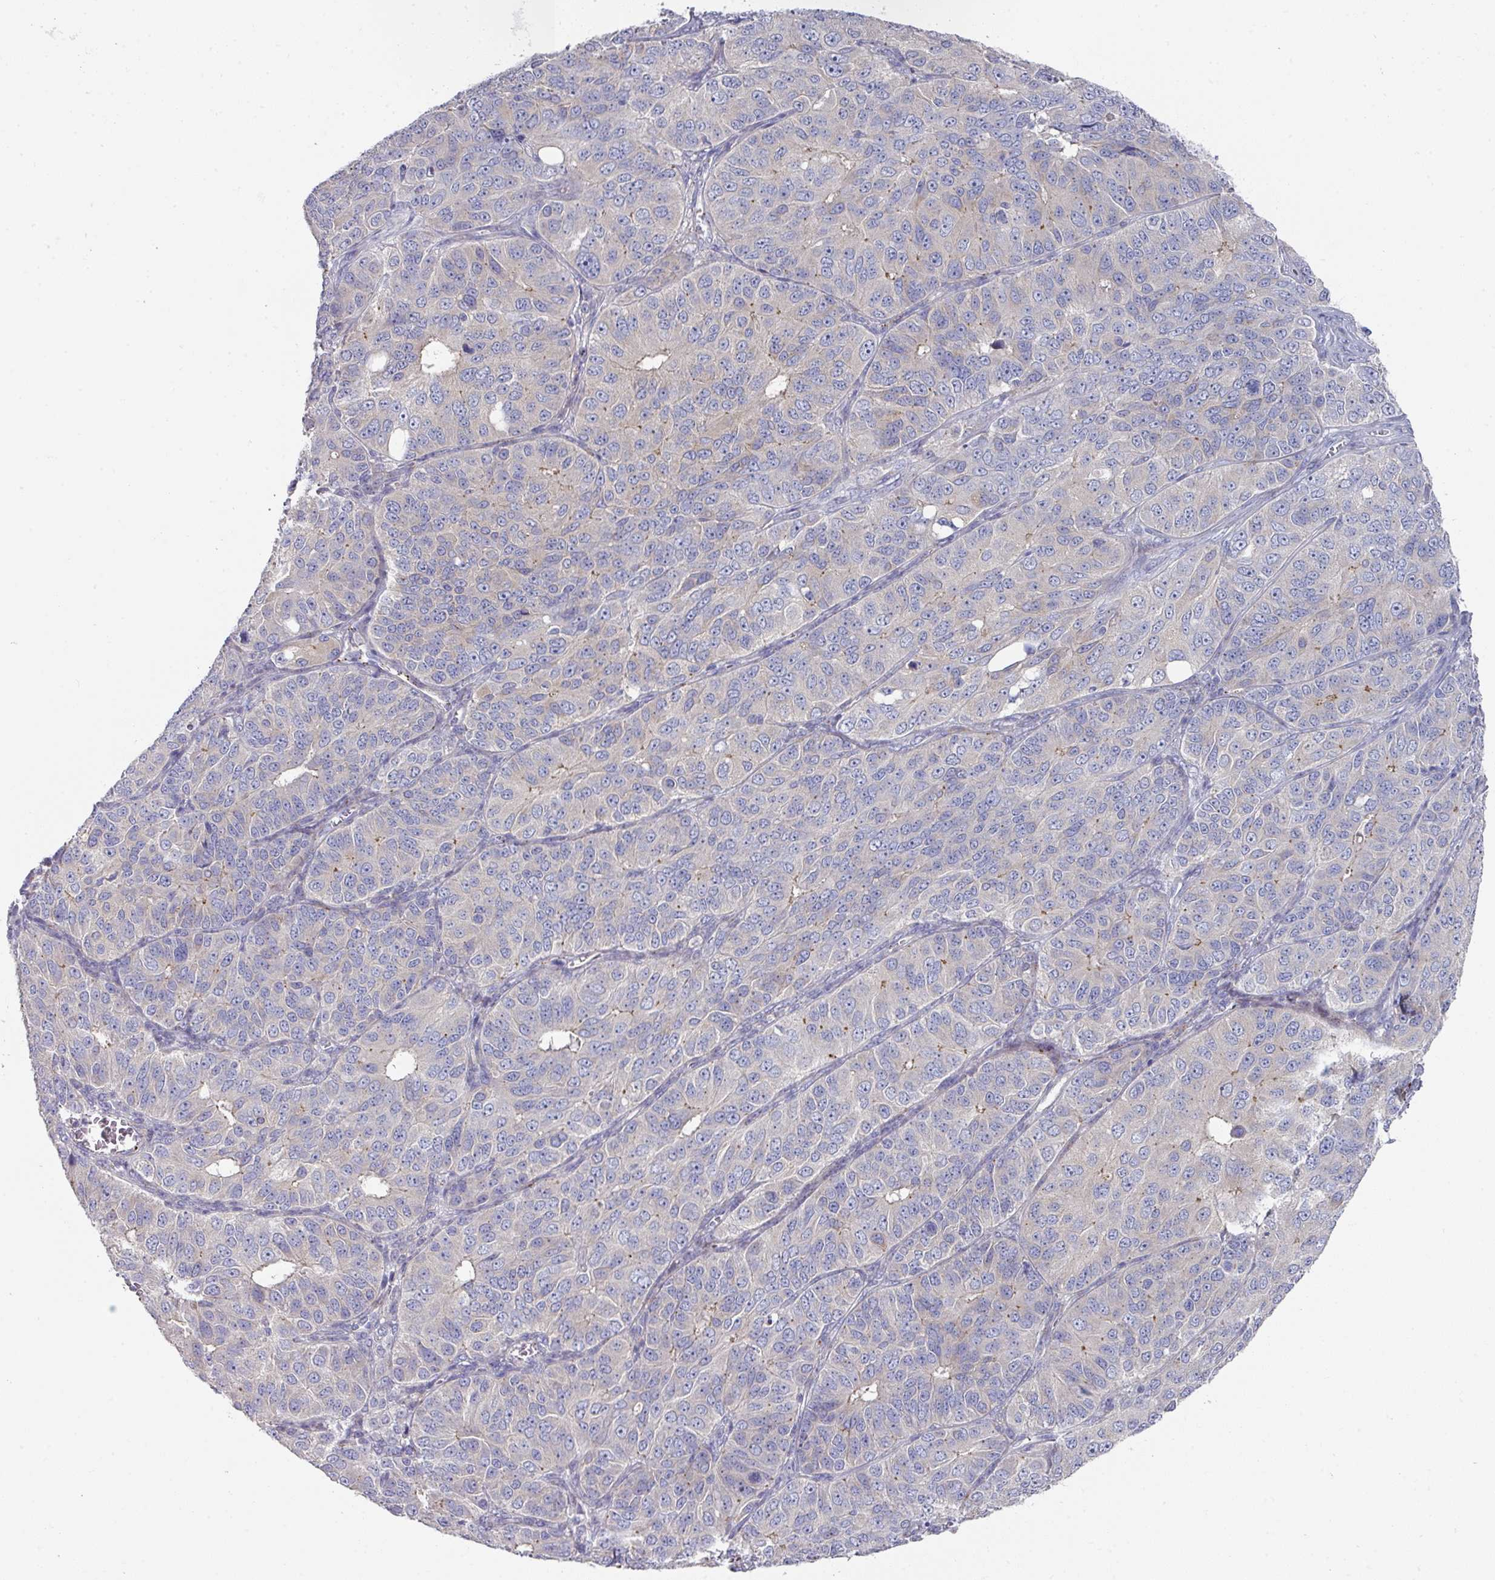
{"staining": {"intensity": "negative", "quantity": "none", "location": "none"}, "tissue": "ovarian cancer", "cell_type": "Tumor cells", "image_type": "cancer", "snomed": [{"axis": "morphology", "description": "Carcinoma, endometroid"}, {"axis": "topography", "description": "Ovary"}], "caption": "DAB immunohistochemical staining of human ovarian cancer exhibits no significant positivity in tumor cells.", "gene": "NT5C1A", "patient": {"sex": "female", "age": 51}}